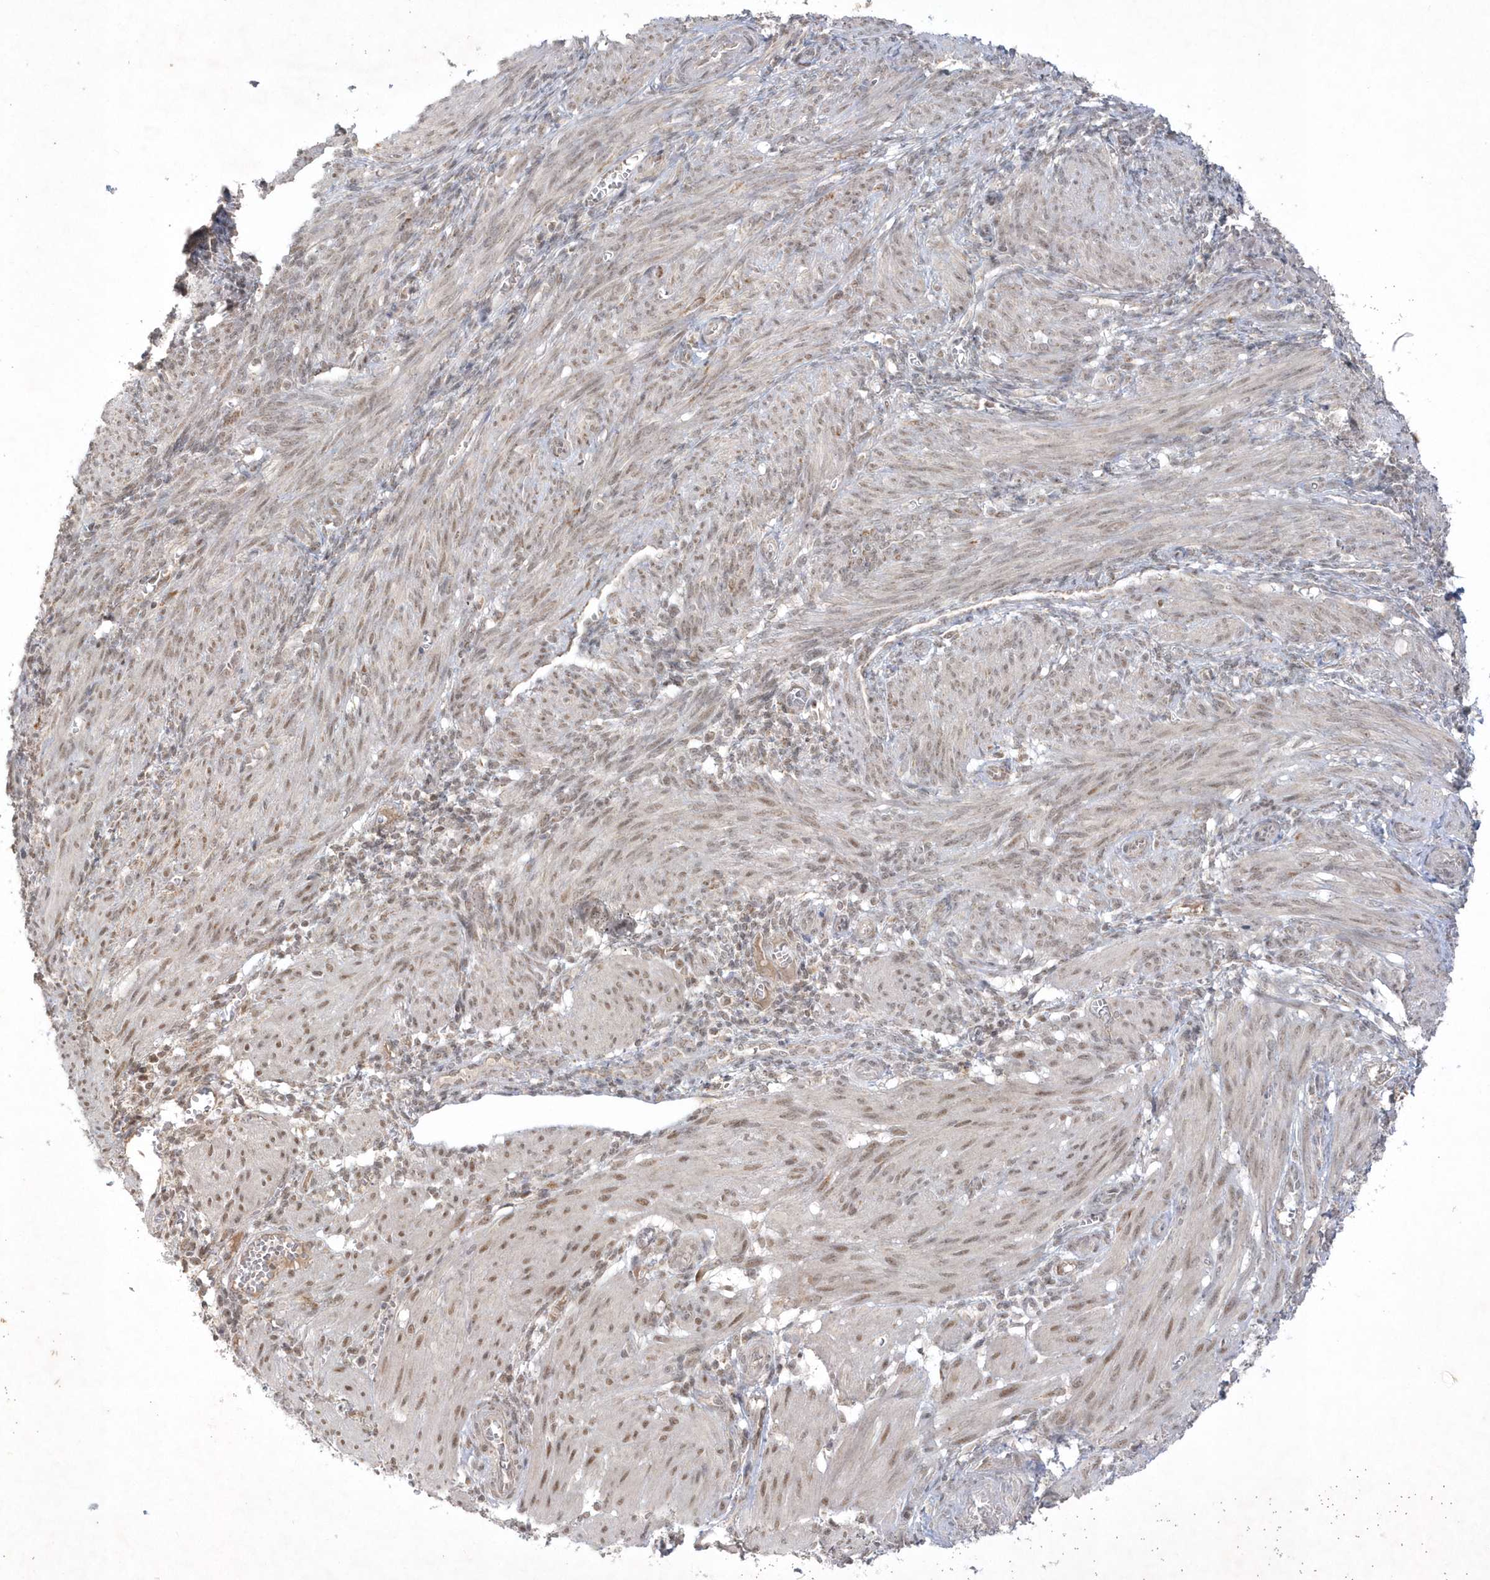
{"staining": {"intensity": "weak", "quantity": "25%-75%", "location": "nuclear"}, "tissue": "smooth muscle", "cell_type": "Smooth muscle cells", "image_type": "normal", "snomed": [{"axis": "morphology", "description": "Normal tissue, NOS"}, {"axis": "topography", "description": "Smooth muscle"}], "caption": "Protein staining reveals weak nuclear positivity in approximately 25%-75% of smooth muscle cells in unremarkable smooth muscle. Nuclei are stained in blue.", "gene": "CPSF3", "patient": {"sex": "female", "age": 39}}